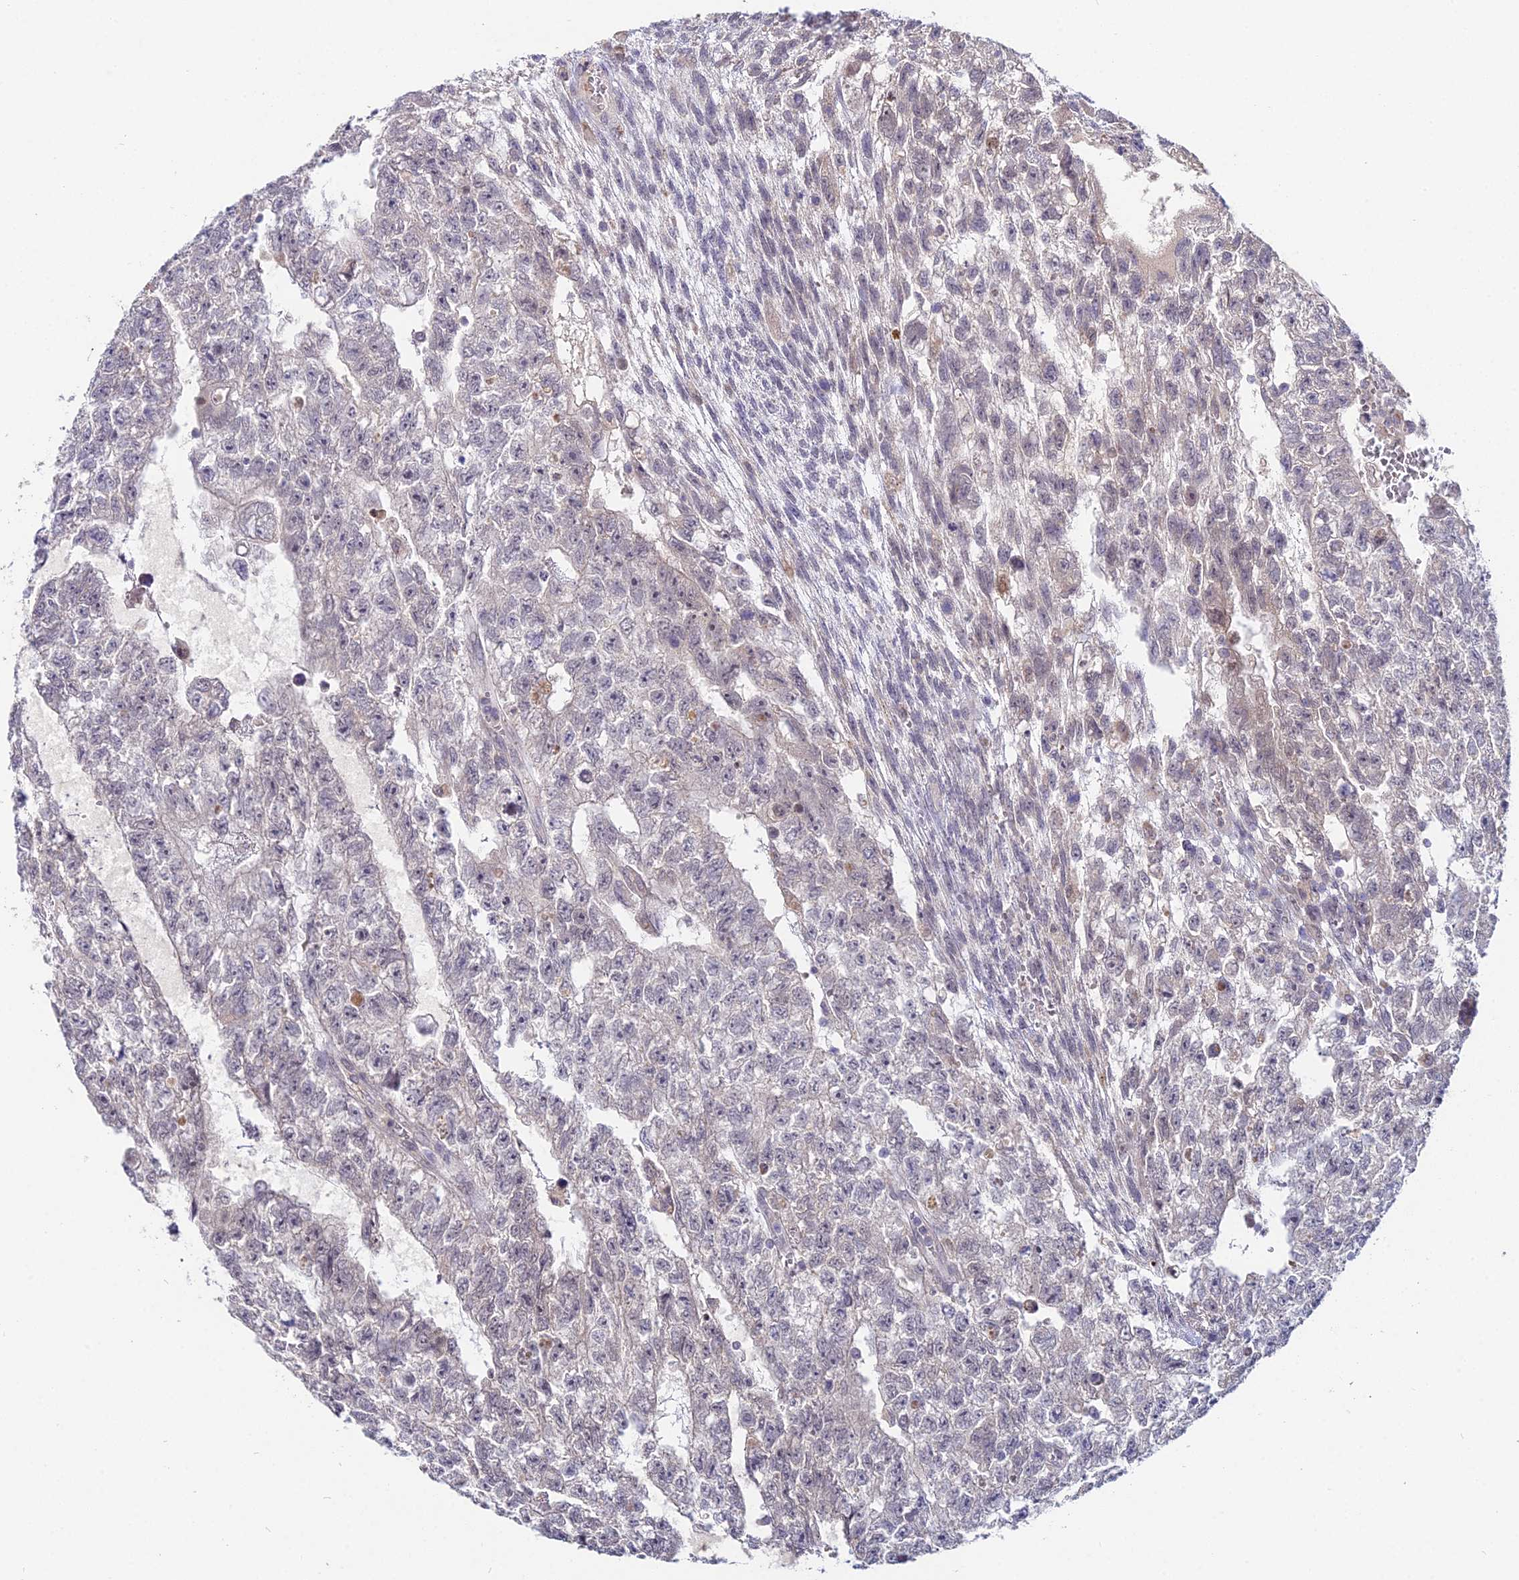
{"staining": {"intensity": "negative", "quantity": "none", "location": "none"}, "tissue": "testis cancer", "cell_type": "Tumor cells", "image_type": "cancer", "snomed": [{"axis": "morphology", "description": "Carcinoma, Embryonal, NOS"}, {"axis": "topography", "description": "Testis"}], "caption": "Testis cancer stained for a protein using immunohistochemistry (IHC) exhibits no positivity tumor cells.", "gene": "WDR43", "patient": {"sex": "male", "age": 26}}